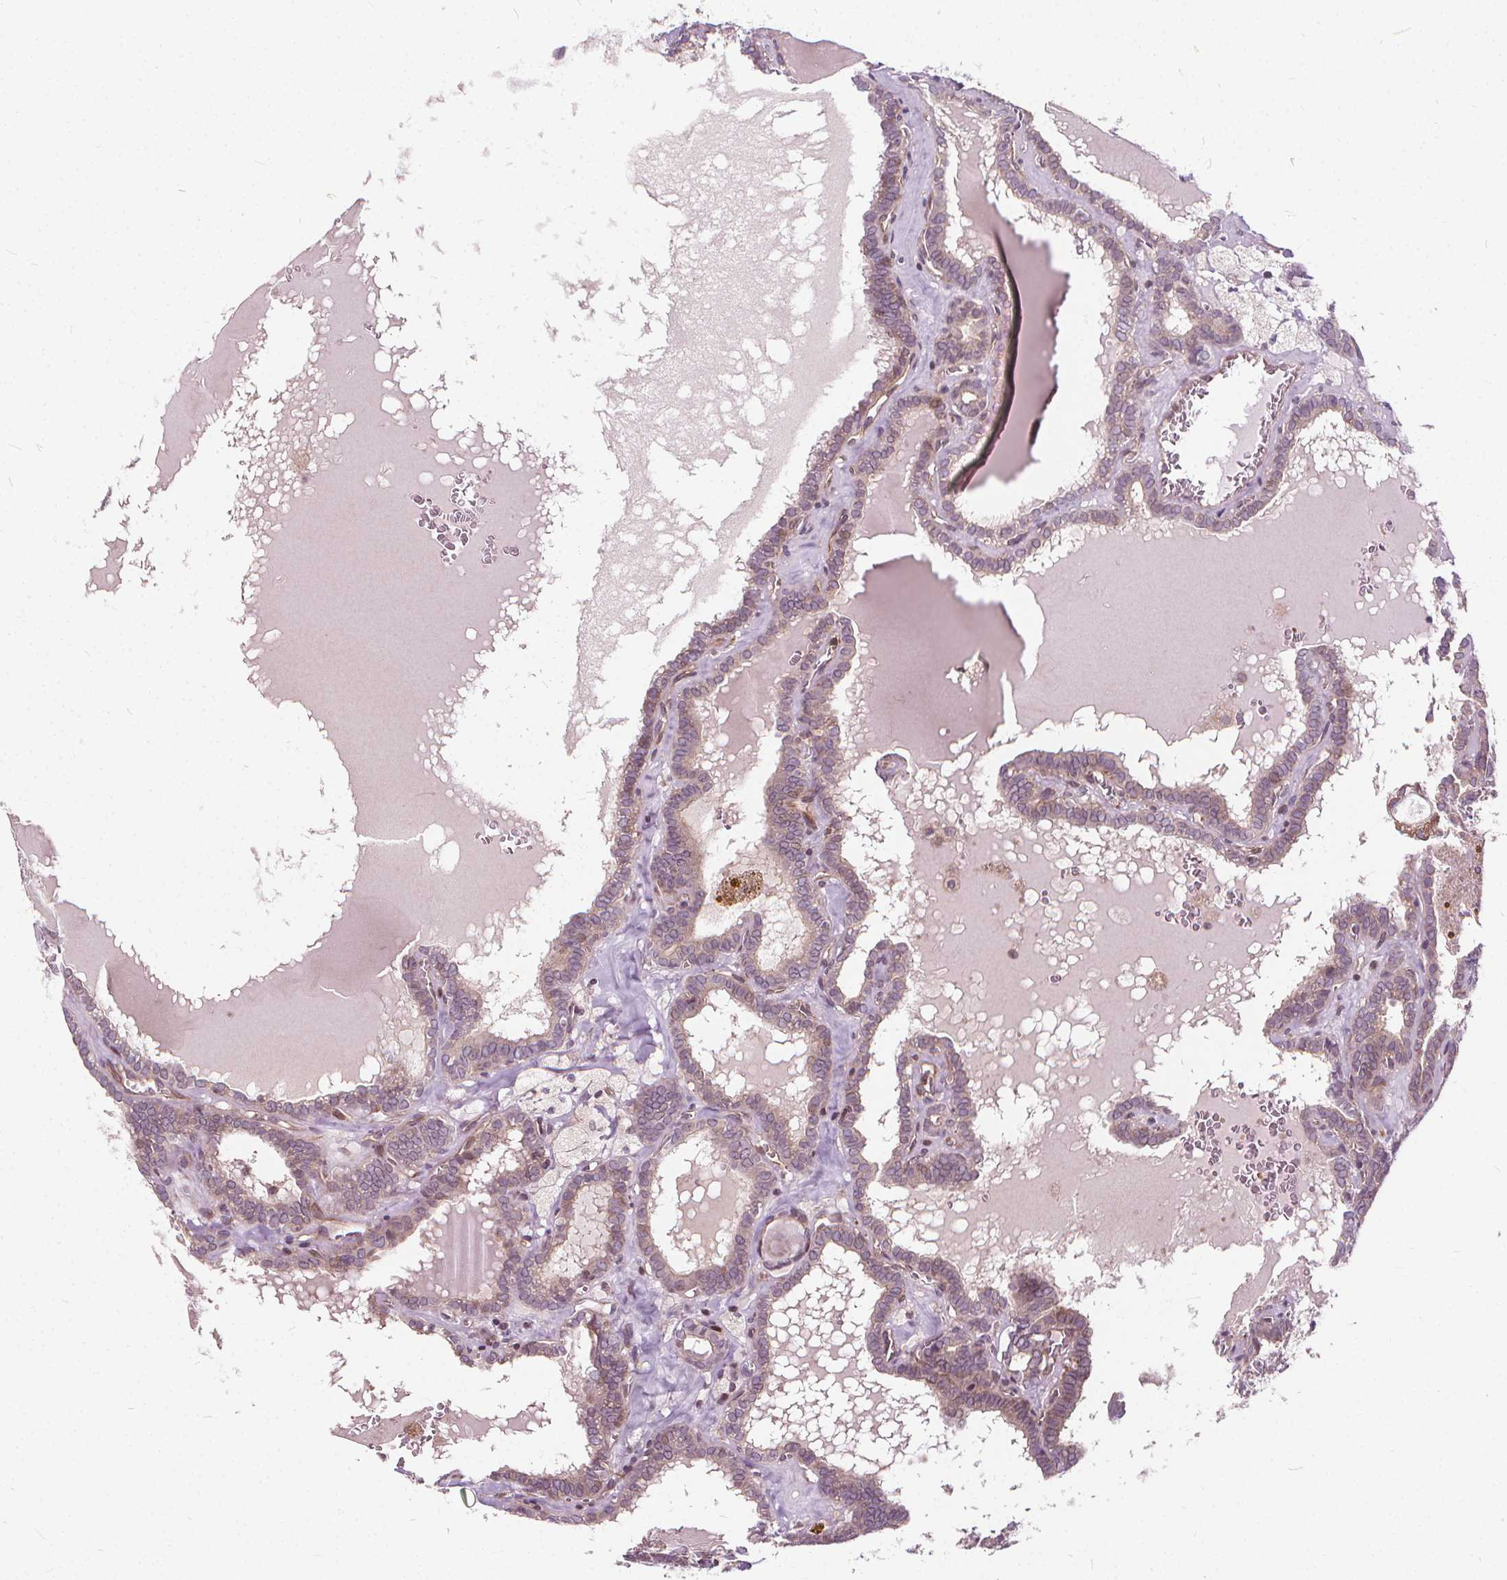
{"staining": {"intensity": "weak", "quantity": ">75%", "location": "cytoplasmic/membranous"}, "tissue": "thyroid cancer", "cell_type": "Tumor cells", "image_type": "cancer", "snomed": [{"axis": "morphology", "description": "Papillary adenocarcinoma, NOS"}, {"axis": "topography", "description": "Thyroid gland"}], "caption": "Thyroid papillary adenocarcinoma stained for a protein (brown) shows weak cytoplasmic/membranous positive staining in approximately >75% of tumor cells.", "gene": "INPP5E", "patient": {"sex": "female", "age": 39}}